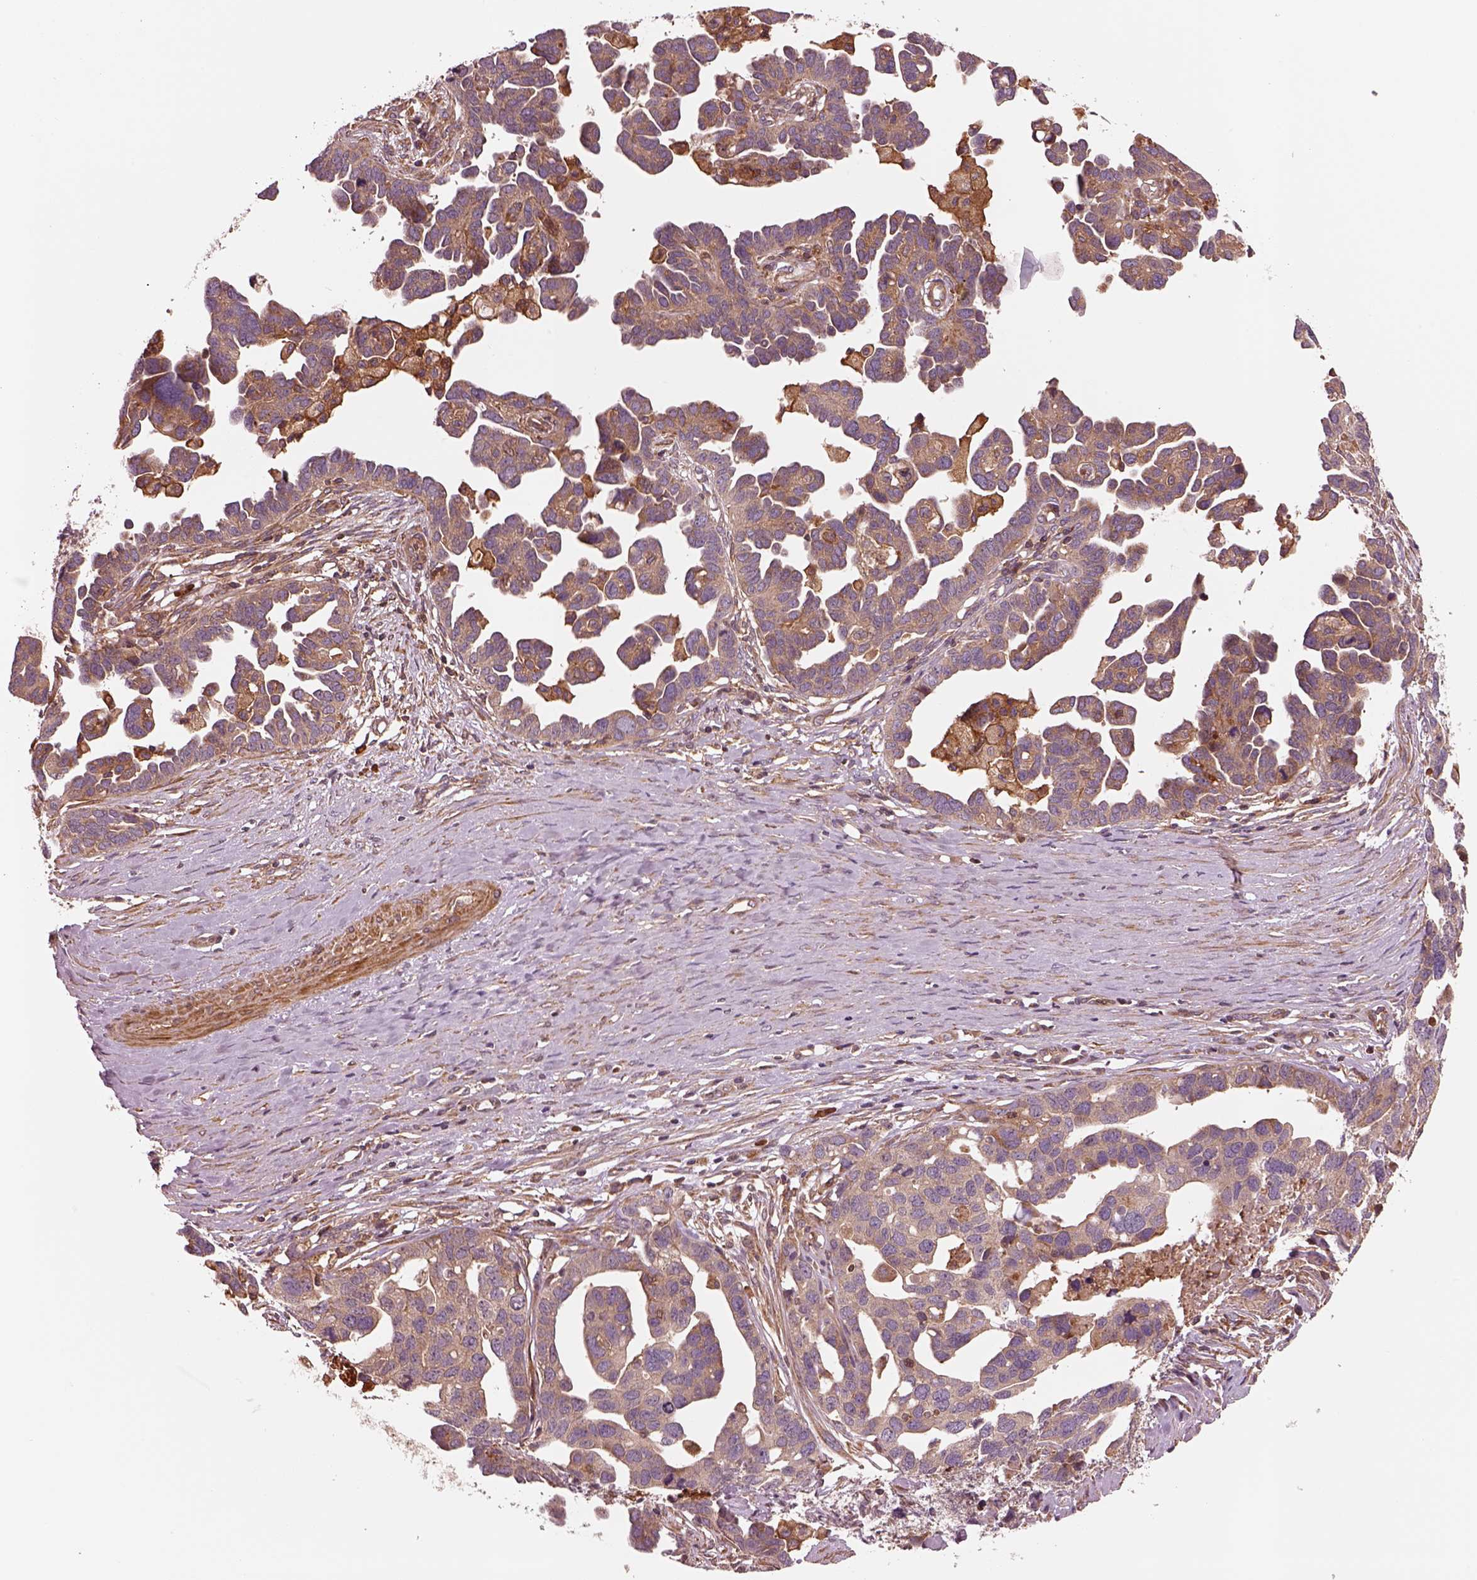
{"staining": {"intensity": "weak", "quantity": "25%-75%", "location": "cytoplasmic/membranous"}, "tissue": "ovarian cancer", "cell_type": "Tumor cells", "image_type": "cancer", "snomed": [{"axis": "morphology", "description": "Cystadenocarcinoma, serous, NOS"}, {"axis": "topography", "description": "Ovary"}], "caption": "Ovarian cancer (serous cystadenocarcinoma) tissue shows weak cytoplasmic/membranous expression in approximately 25%-75% of tumor cells, visualized by immunohistochemistry.", "gene": "ASCC2", "patient": {"sex": "female", "age": 54}}